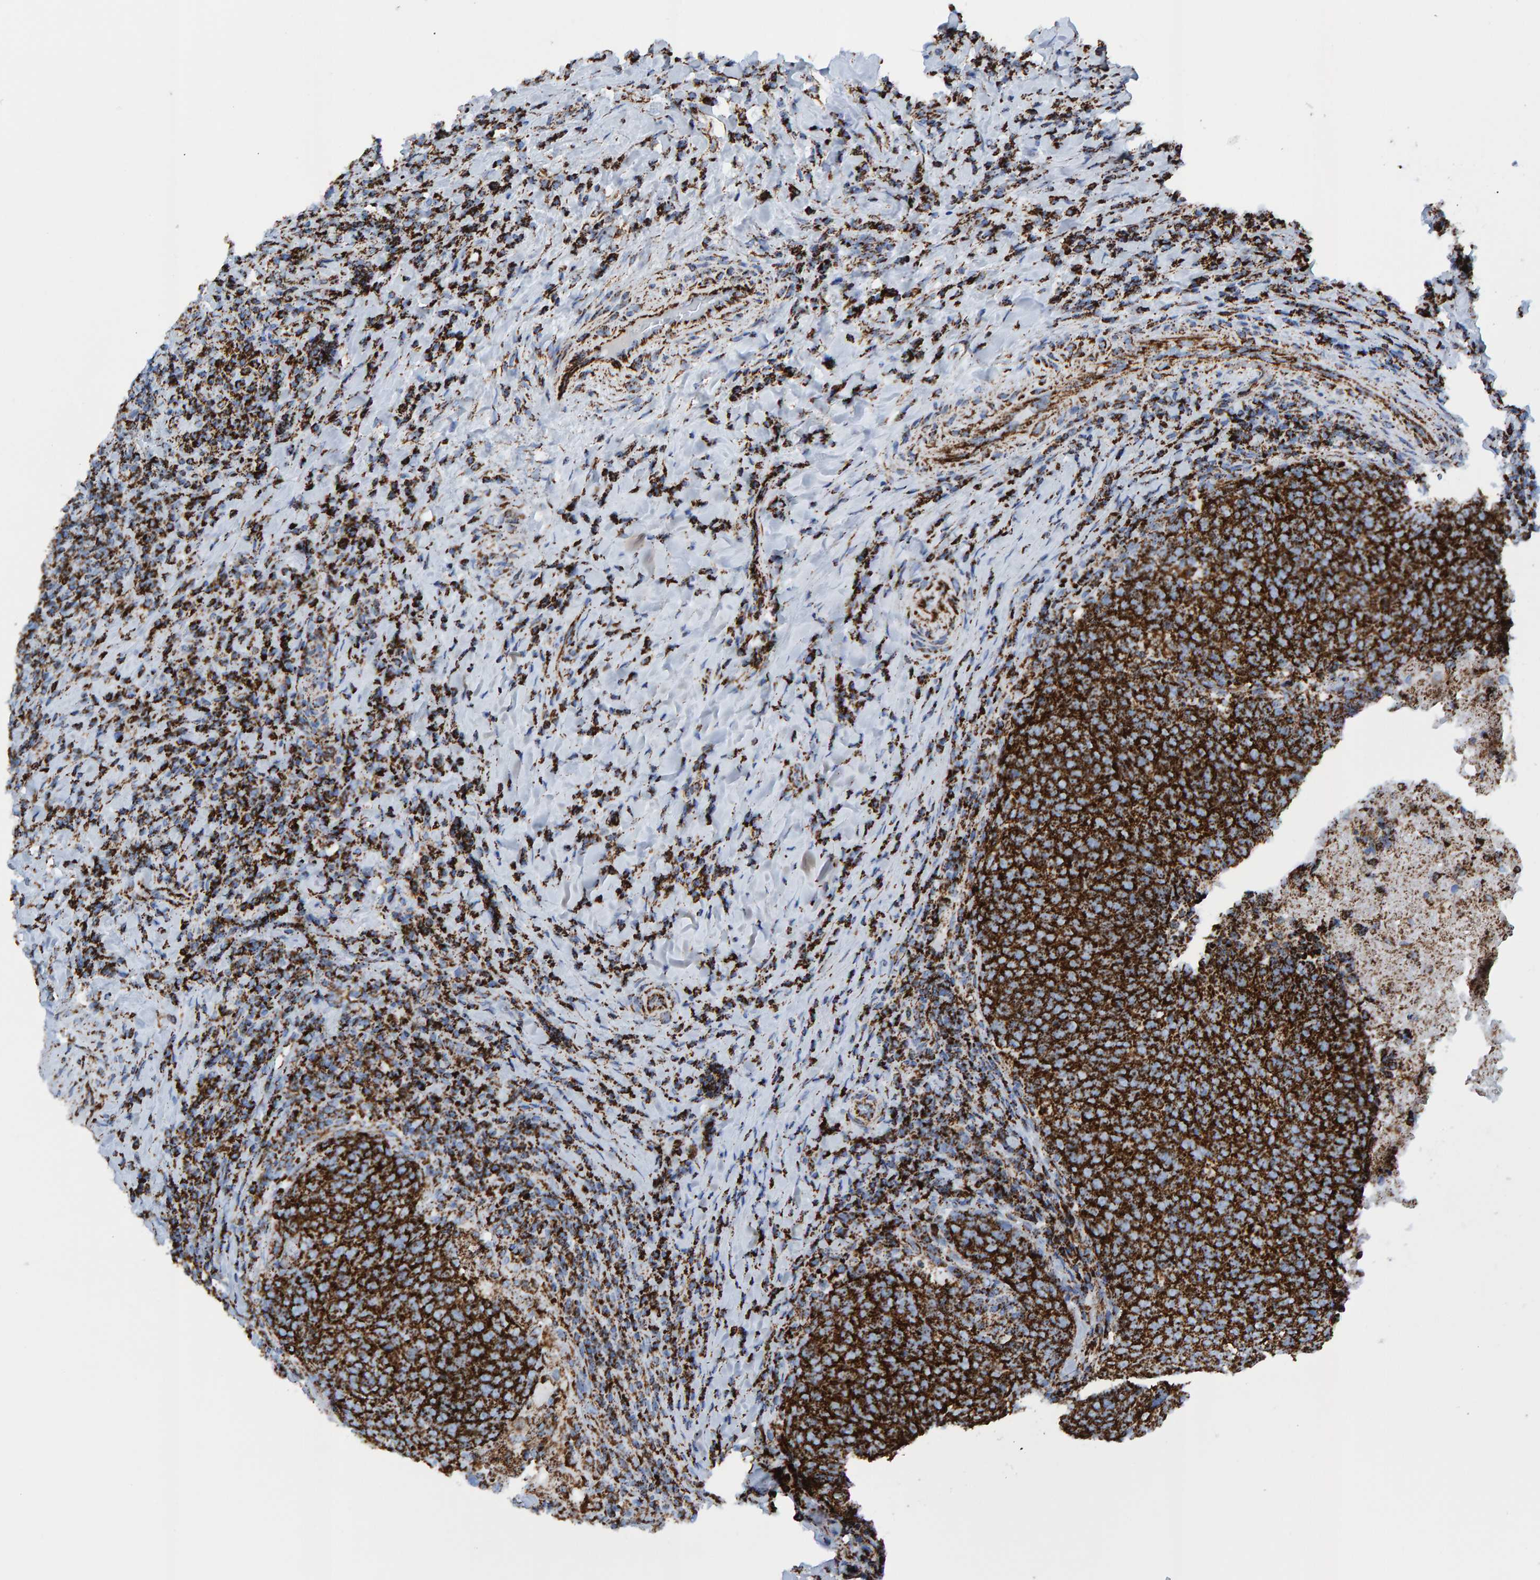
{"staining": {"intensity": "strong", "quantity": ">75%", "location": "cytoplasmic/membranous"}, "tissue": "head and neck cancer", "cell_type": "Tumor cells", "image_type": "cancer", "snomed": [{"axis": "morphology", "description": "Squamous cell carcinoma, NOS"}, {"axis": "morphology", "description": "Squamous cell carcinoma, metastatic, NOS"}, {"axis": "topography", "description": "Lymph node"}, {"axis": "topography", "description": "Head-Neck"}], "caption": "A brown stain shows strong cytoplasmic/membranous expression of a protein in head and neck cancer tumor cells. Nuclei are stained in blue.", "gene": "ENSG00000262660", "patient": {"sex": "male", "age": 62}}